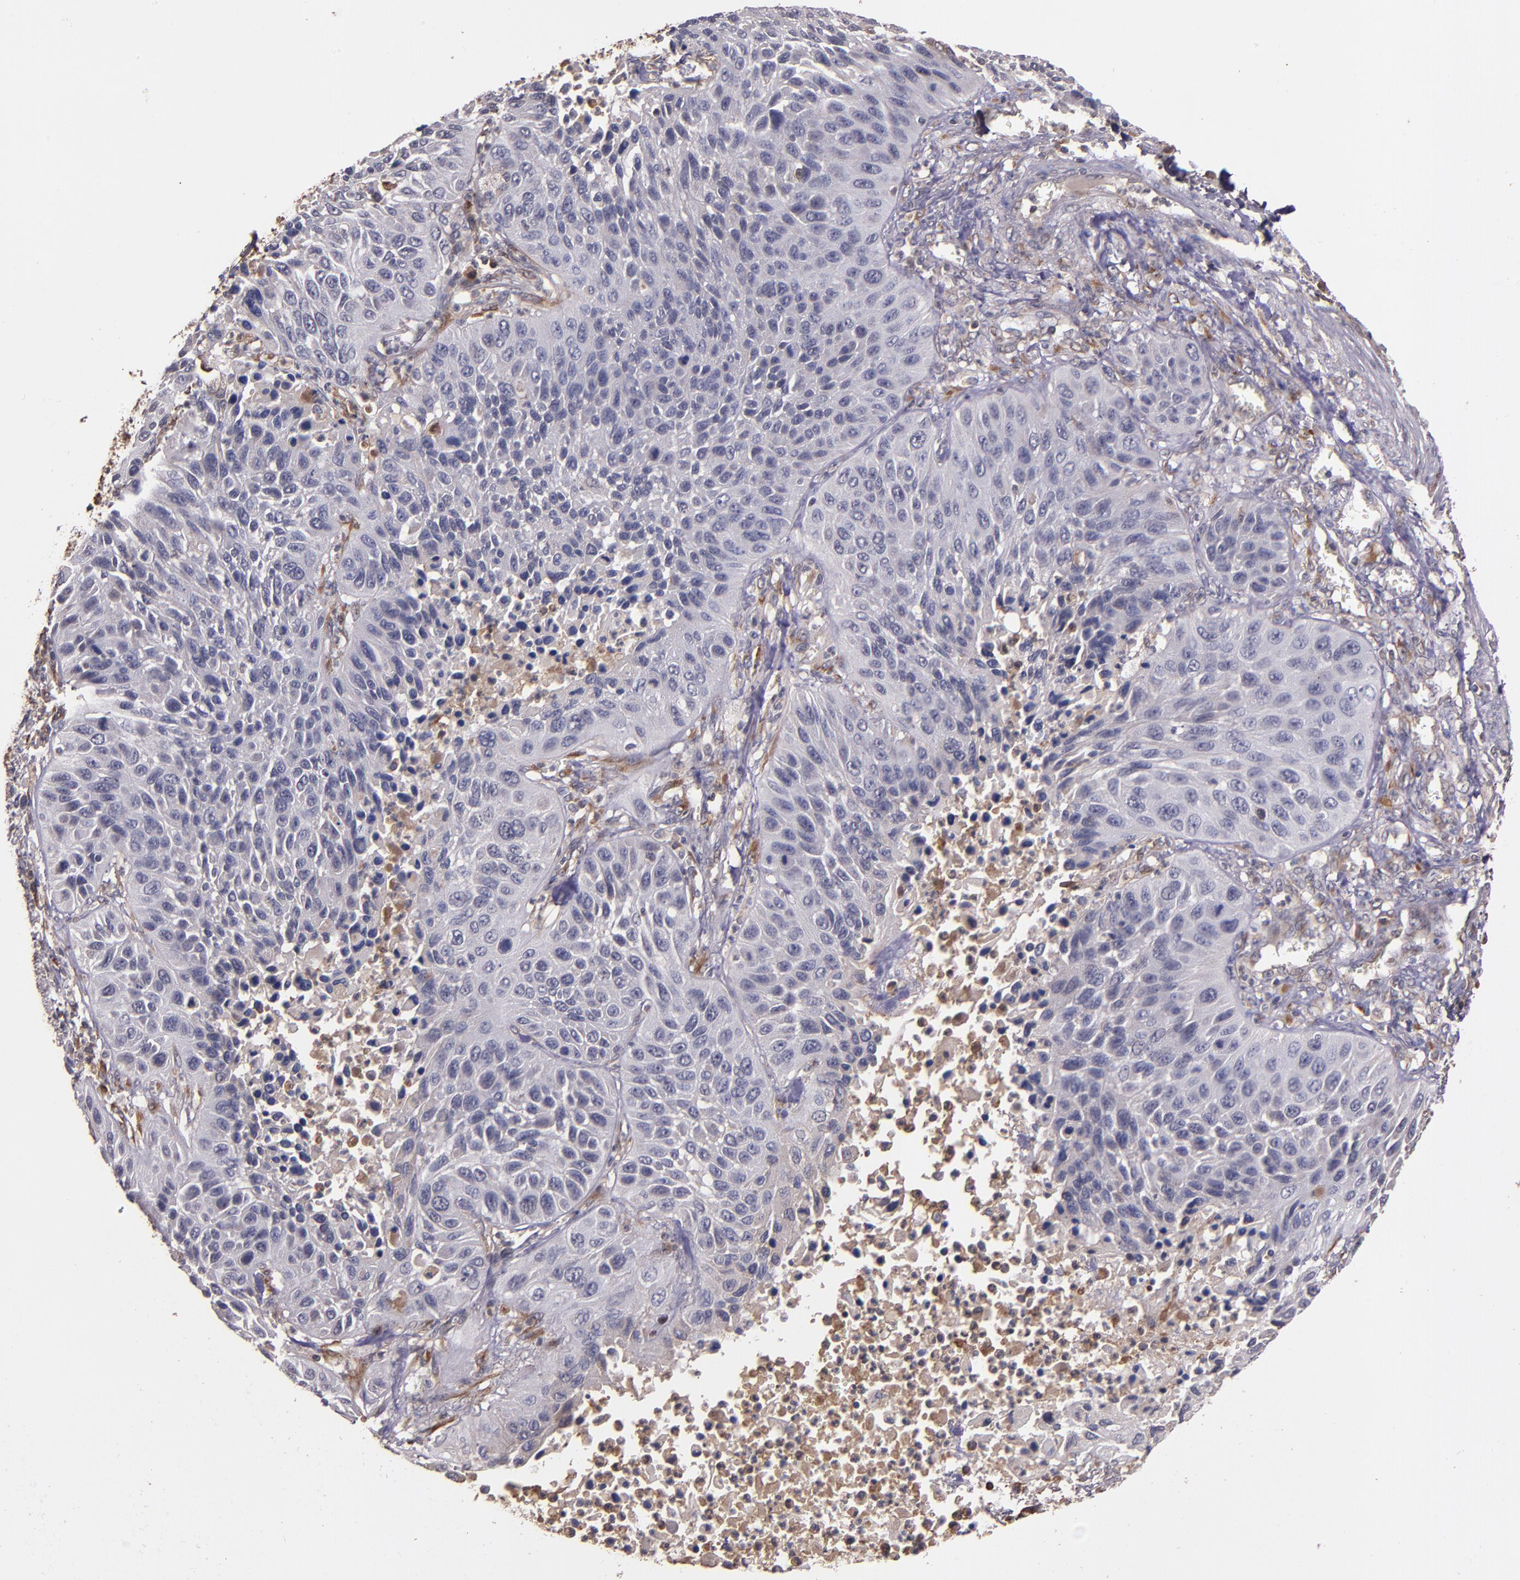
{"staining": {"intensity": "weak", "quantity": "25%-75%", "location": "cytoplasmic/membranous"}, "tissue": "lung cancer", "cell_type": "Tumor cells", "image_type": "cancer", "snomed": [{"axis": "morphology", "description": "Squamous cell carcinoma, NOS"}, {"axis": "topography", "description": "Lung"}], "caption": "High-magnification brightfield microscopy of lung cancer (squamous cell carcinoma) stained with DAB (brown) and counterstained with hematoxylin (blue). tumor cells exhibit weak cytoplasmic/membranous expression is appreciated in about25%-75% of cells.", "gene": "PRAF2", "patient": {"sex": "female", "age": 76}}